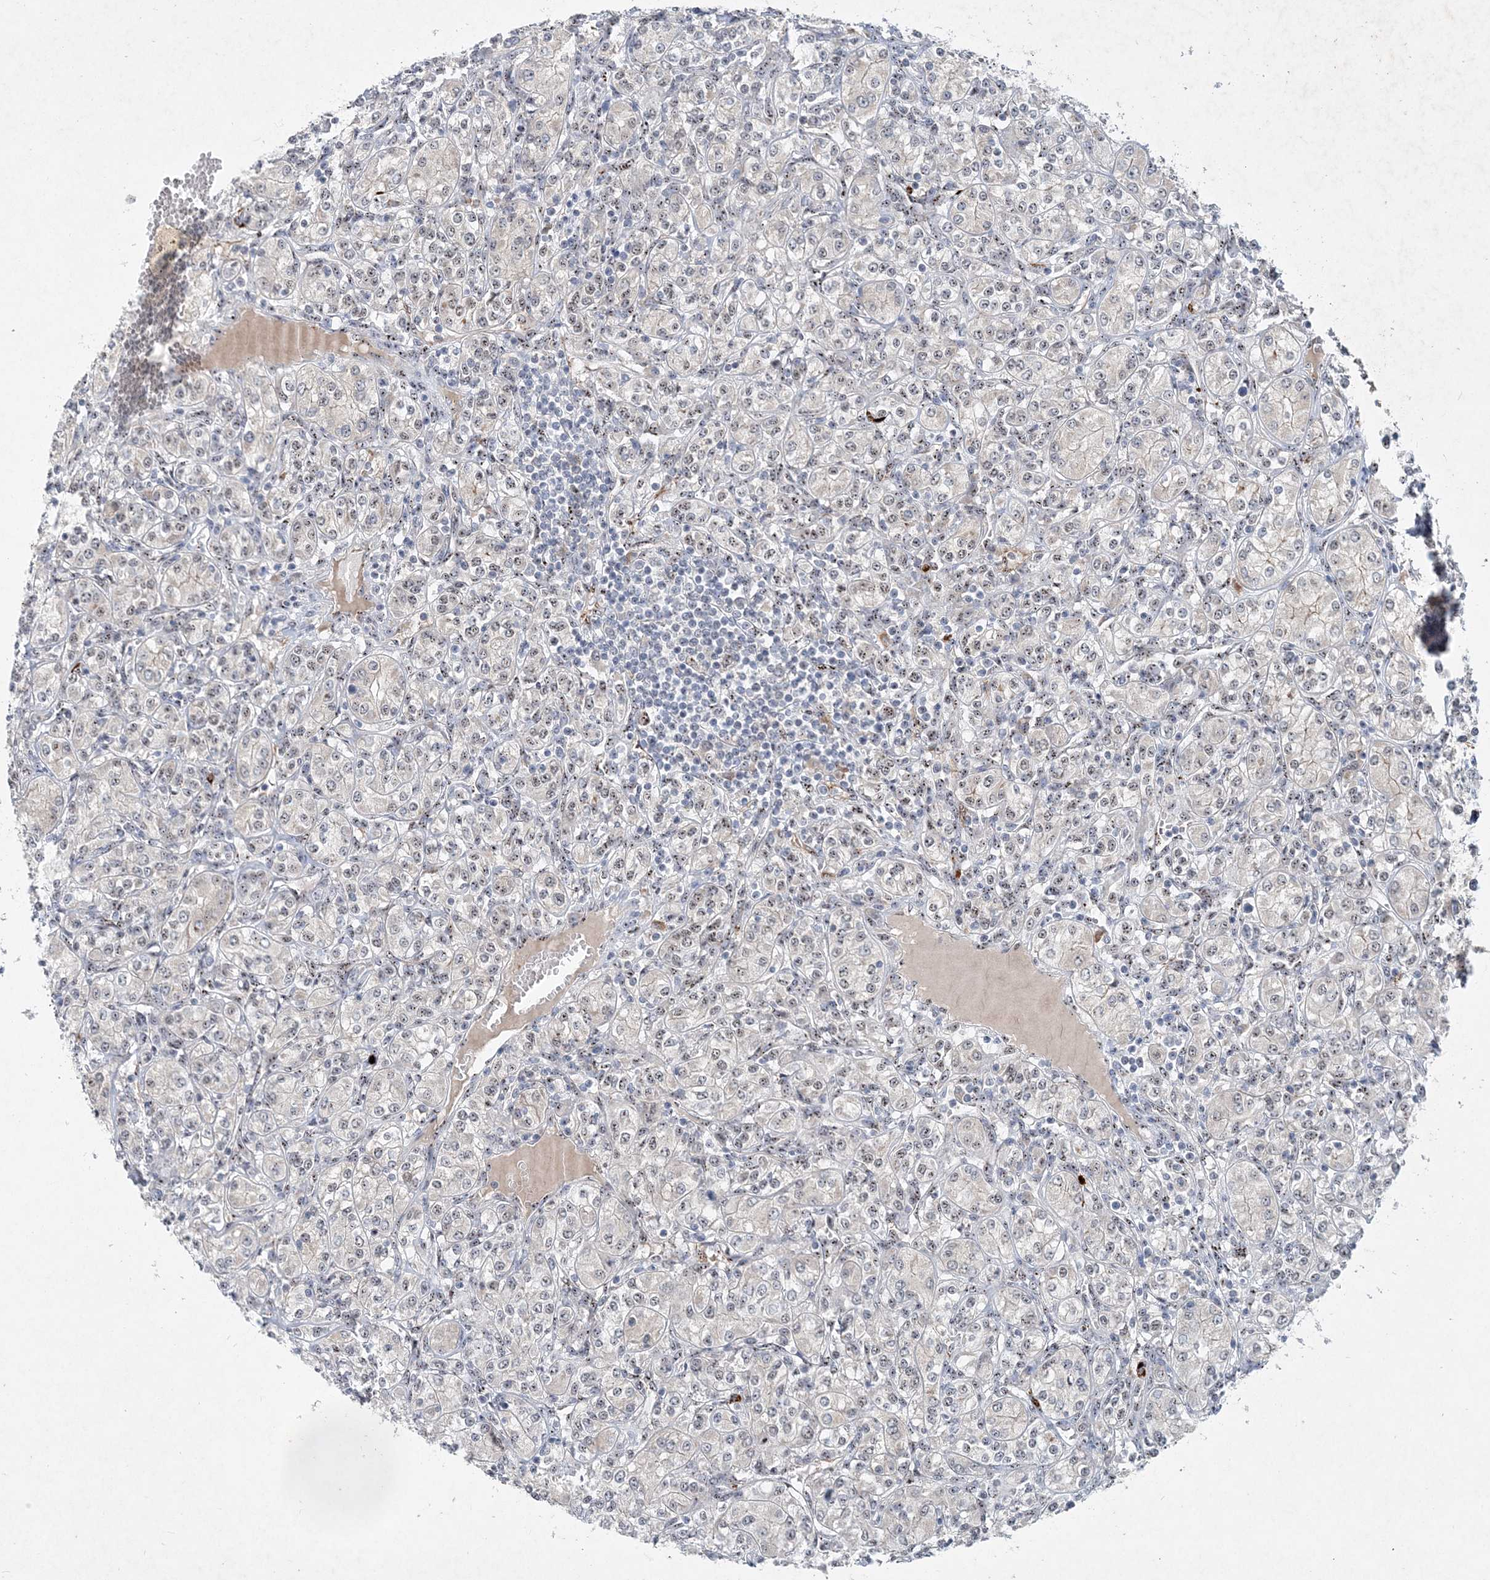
{"staining": {"intensity": "negative", "quantity": "none", "location": "none"}, "tissue": "renal cancer", "cell_type": "Tumor cells", "image_type": "cancer", "snomed": [{"axis": "morphology", "description": "Adenocarcinoma, NOS"}, {"axis": "topography", "description": "Kidney"}], "caption": "Immunohistochemical staining of adenocarcinoma (renal) displays no significant expression in tumor cells.", "gene": "GIN1", "patient": {"sex": "male", "age": 77}}